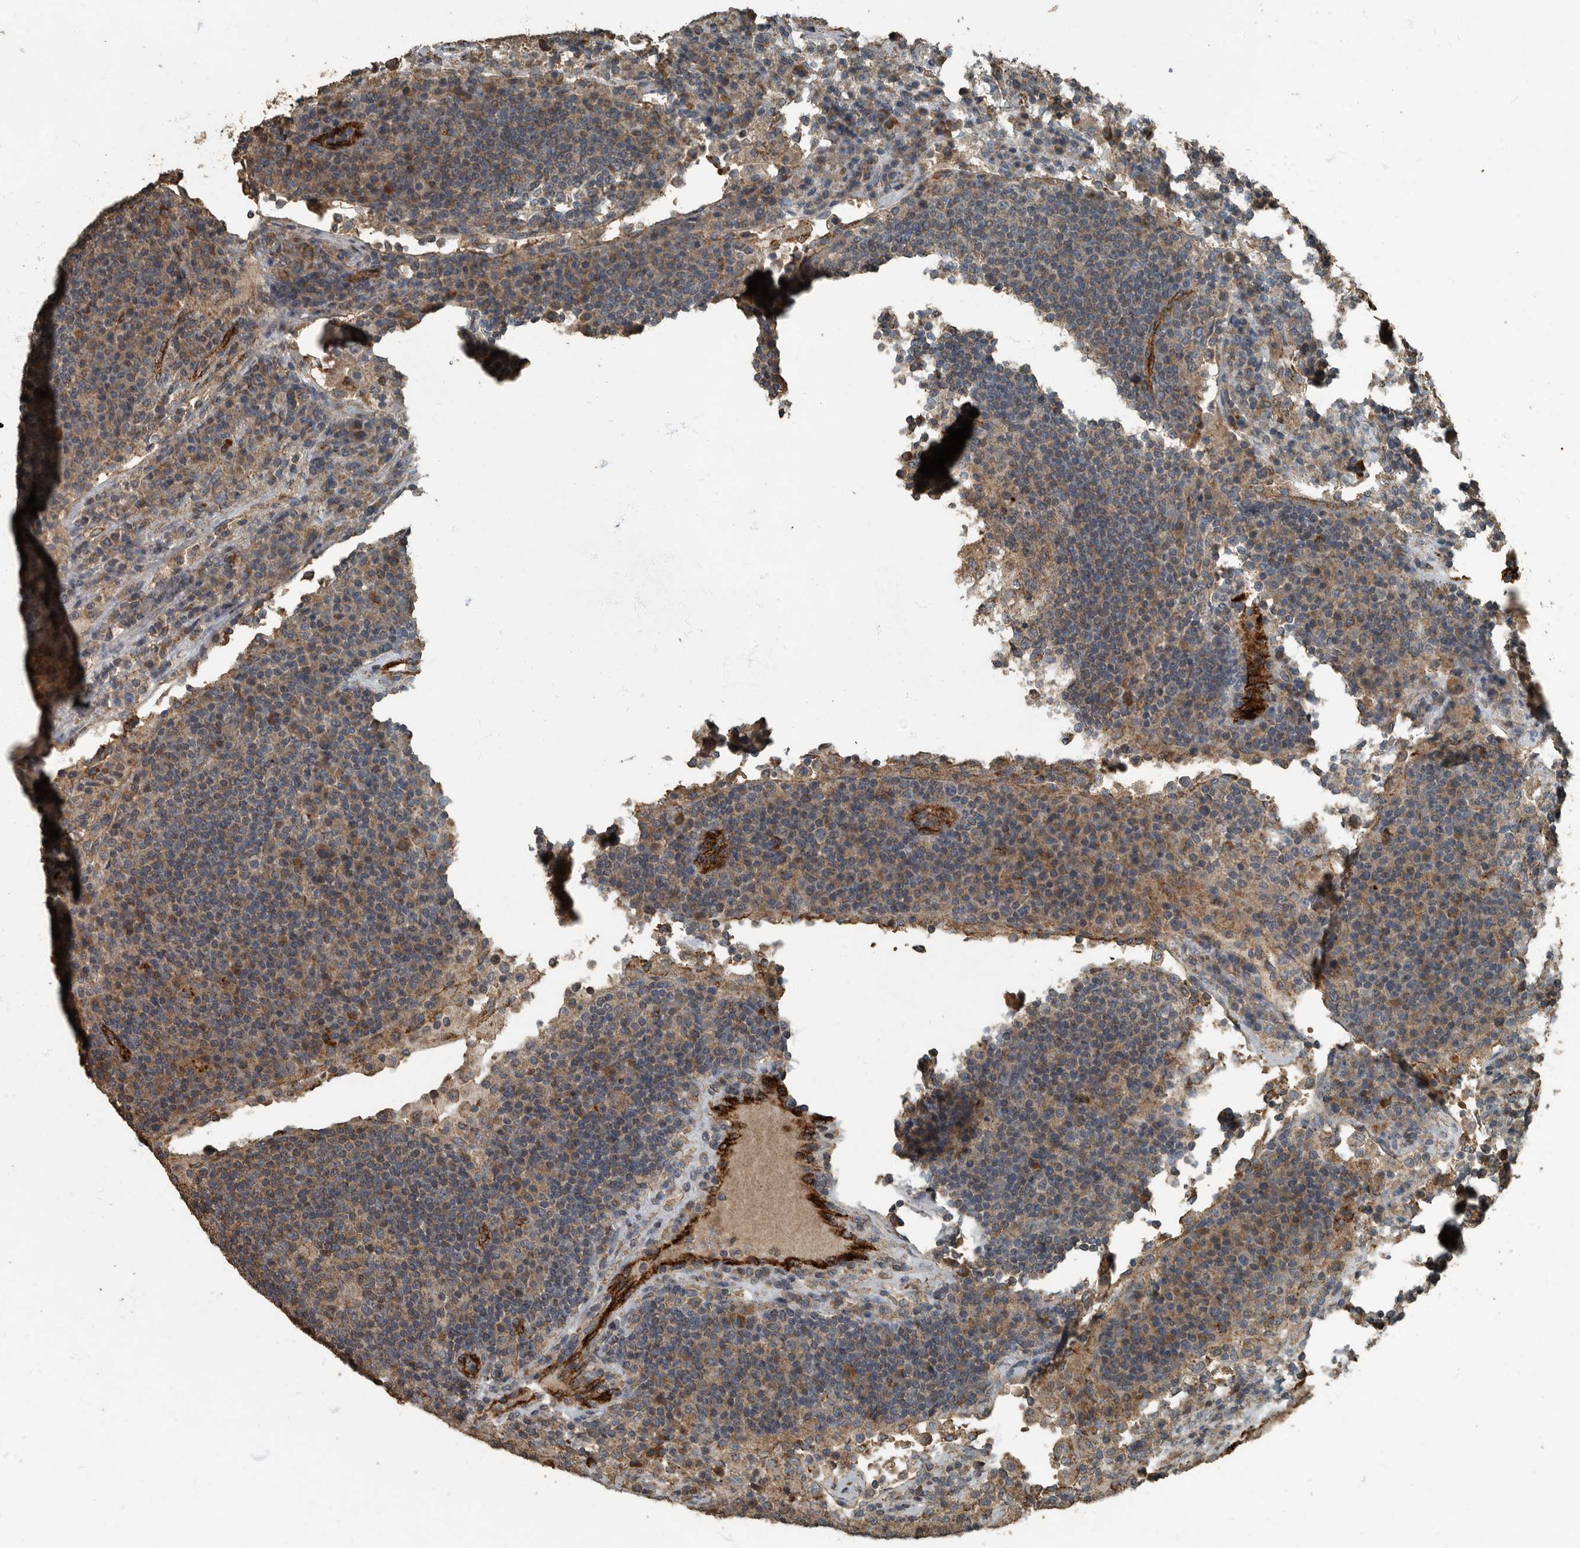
{"staining": {"intensity": "moderate", "quantity": "25%-75%", "location": "cytoplasmic/membranous"}, "tissue": "lymph node", "cell_type": "Germinal center cells", "image_type": "normal", "snomed": [{"axis": "morphology", "description": "Normal tissue, NOS"}, {"axis": "topography", "description": "Lymph node"}], "caption": "This histopathology image shows unremarkable lymph node stained with IHC to label a protein in brown. The cytoplasmic/membranous of germinal center cells show moderate positivity for the protein. Nuclei are counter-stained blue.", "gene": "IL15RA", "patient": {"sex": "female", "age": 53}}